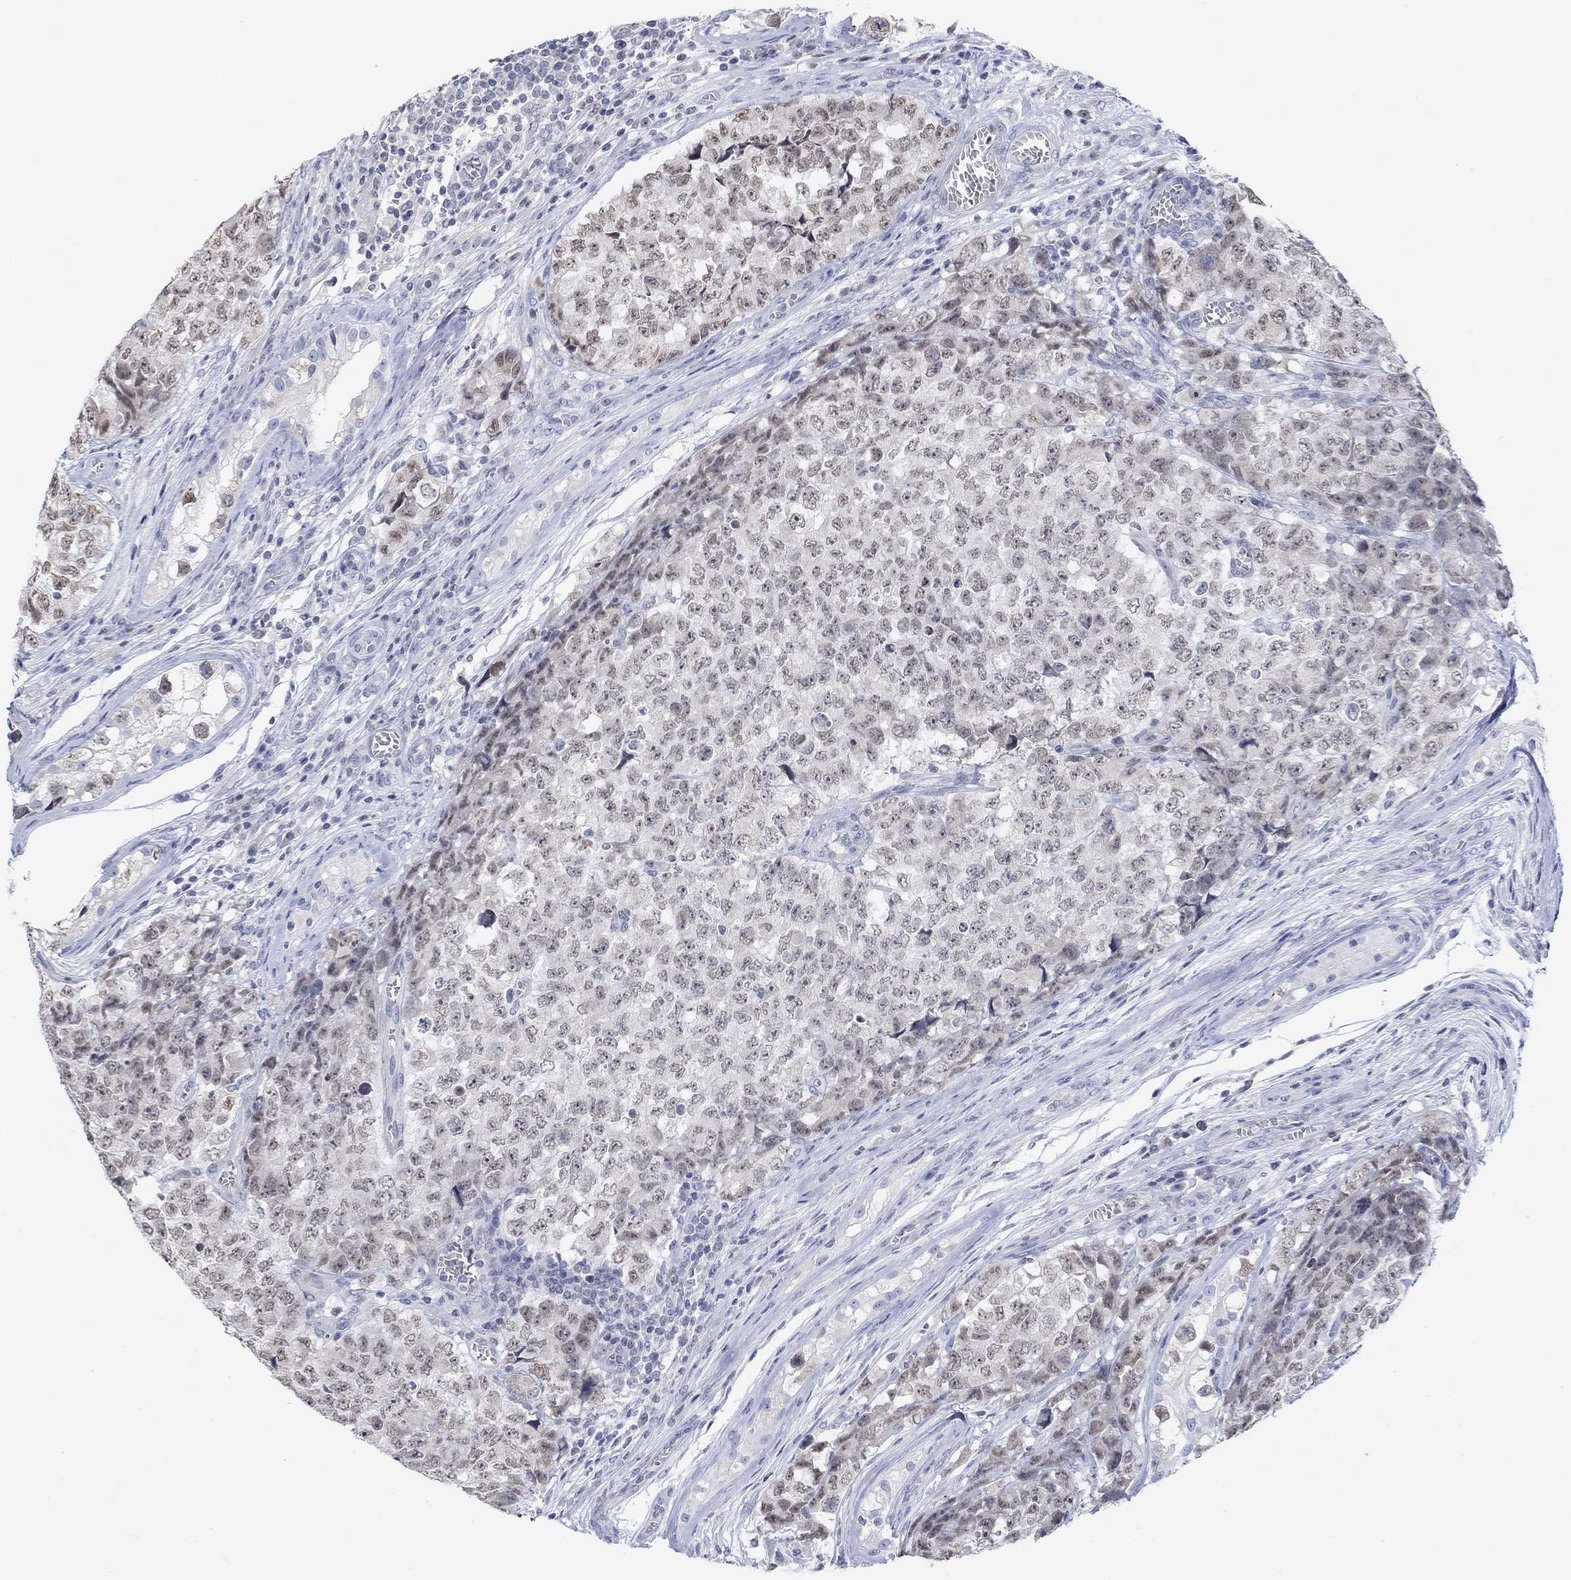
{"staining": {"intensity": "weak", "quantity": "25%-75%", "location": "nuclear"}, "tissue": "testis cancer", "cell_type": "Tumor cells", "image_type": "cancer", "snomed": [{"axis": "morphology", "description": "Carcinoma, Embryonal, NOS"}, {"axis": "topography", "description": "Testis"}], "caption": "This photomicrograph exhibits immunohistochemistry staining of human testis cancer (embryonal carcinoma), with low weak nuclear expression in approximately 25%-75% of tumor cells.", "gene": "ATP6V1E2", "patient": {"sex": "male", "age": 23}}